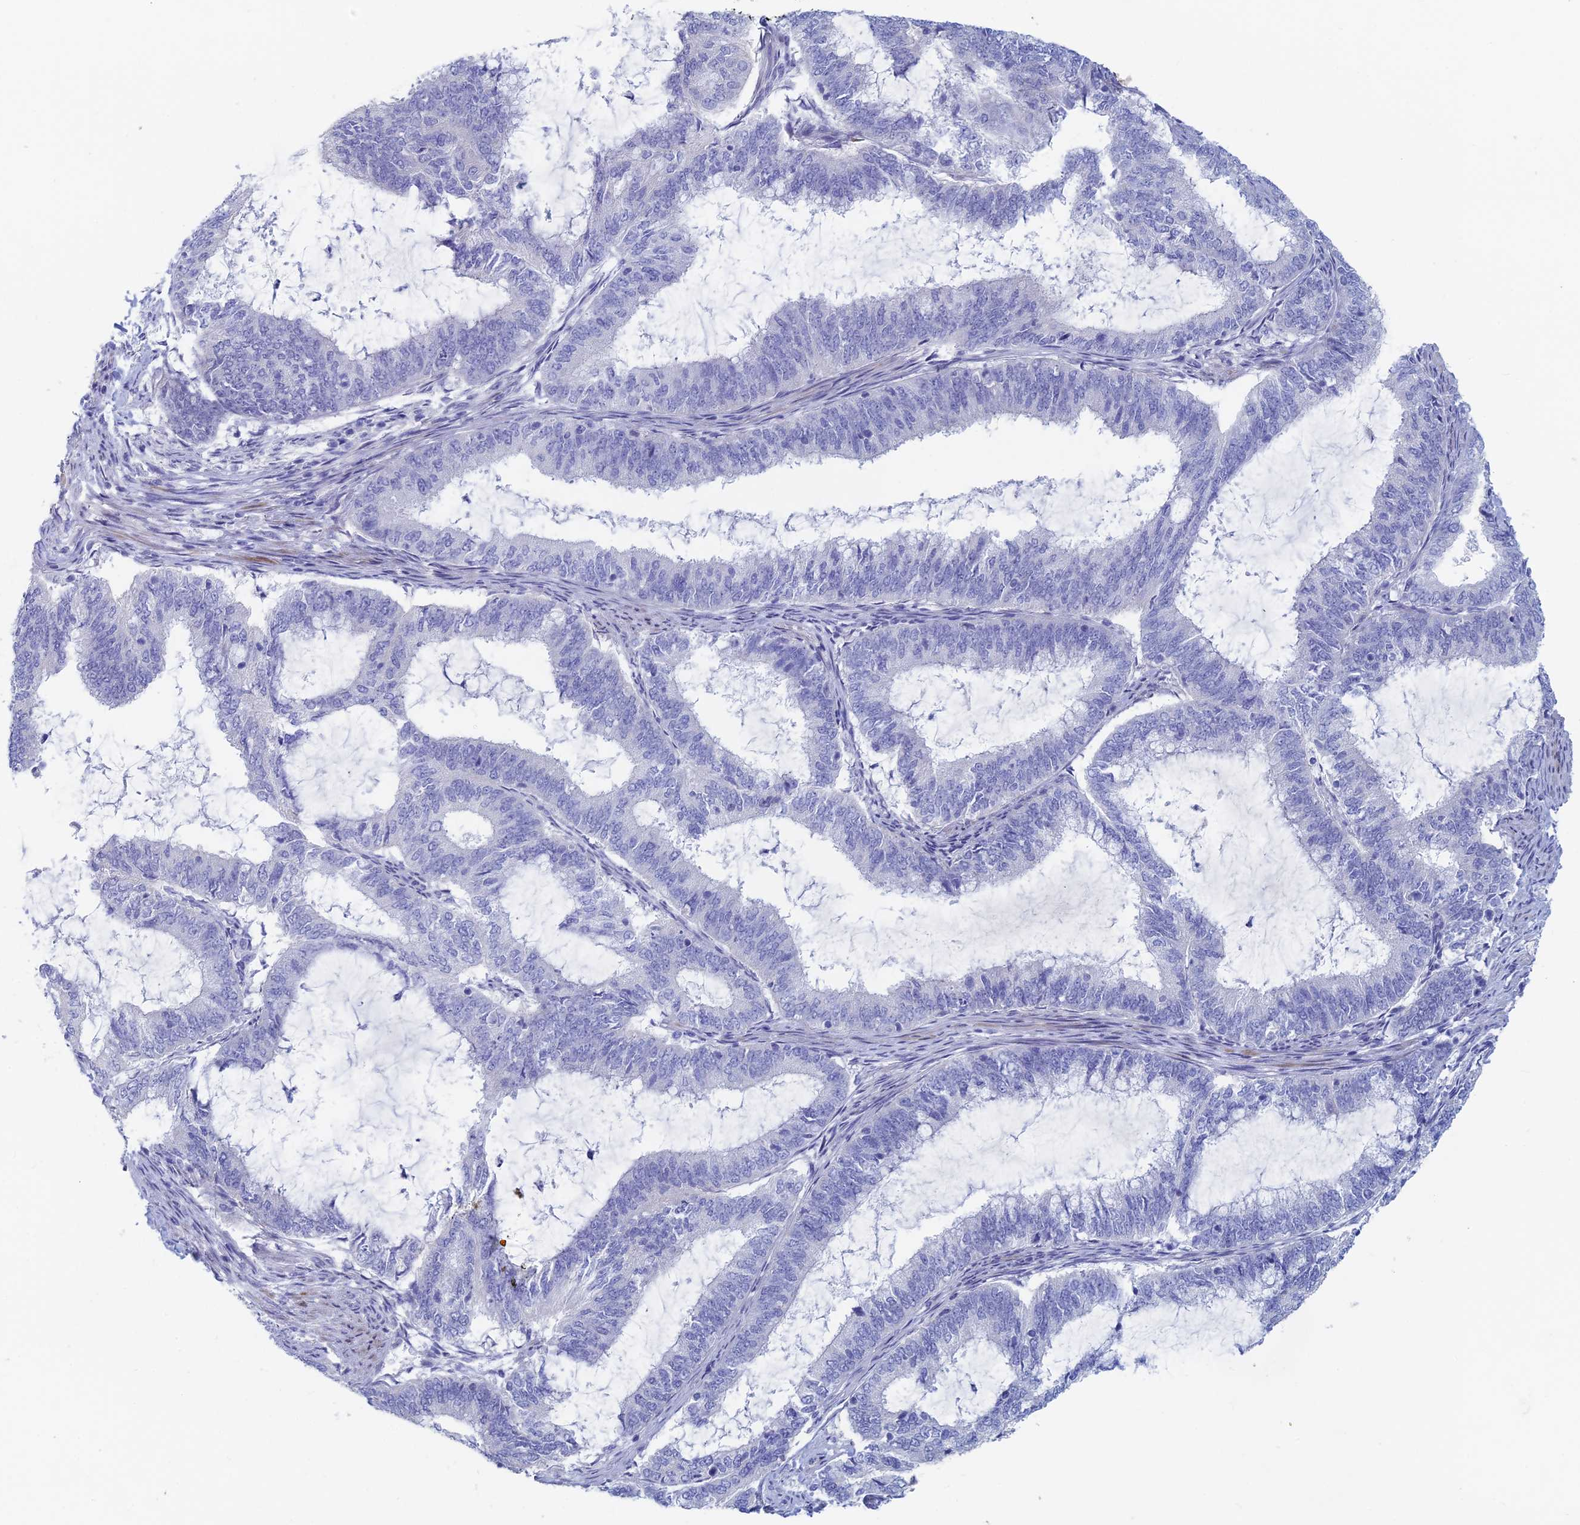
{"staining": {"intensity": "negative", "quantity": "none", "location": "none"}, "tissue": "endometrial cancer", "cell_type": "Tumor cells", "image_type": "cancer", "snomed": [{"axis": "morphology", "description": "Adenocarcinoma, NOS"}, {"axis": "topography", "description": "Endometrium"}], "caption": "Human endometrial cancer stained for a protein using immunohistochemistry (IHC) exhibits no positivity in tumor cells.", "gene": "DRGX", "patient": {"sex": "female", "age": 51}}